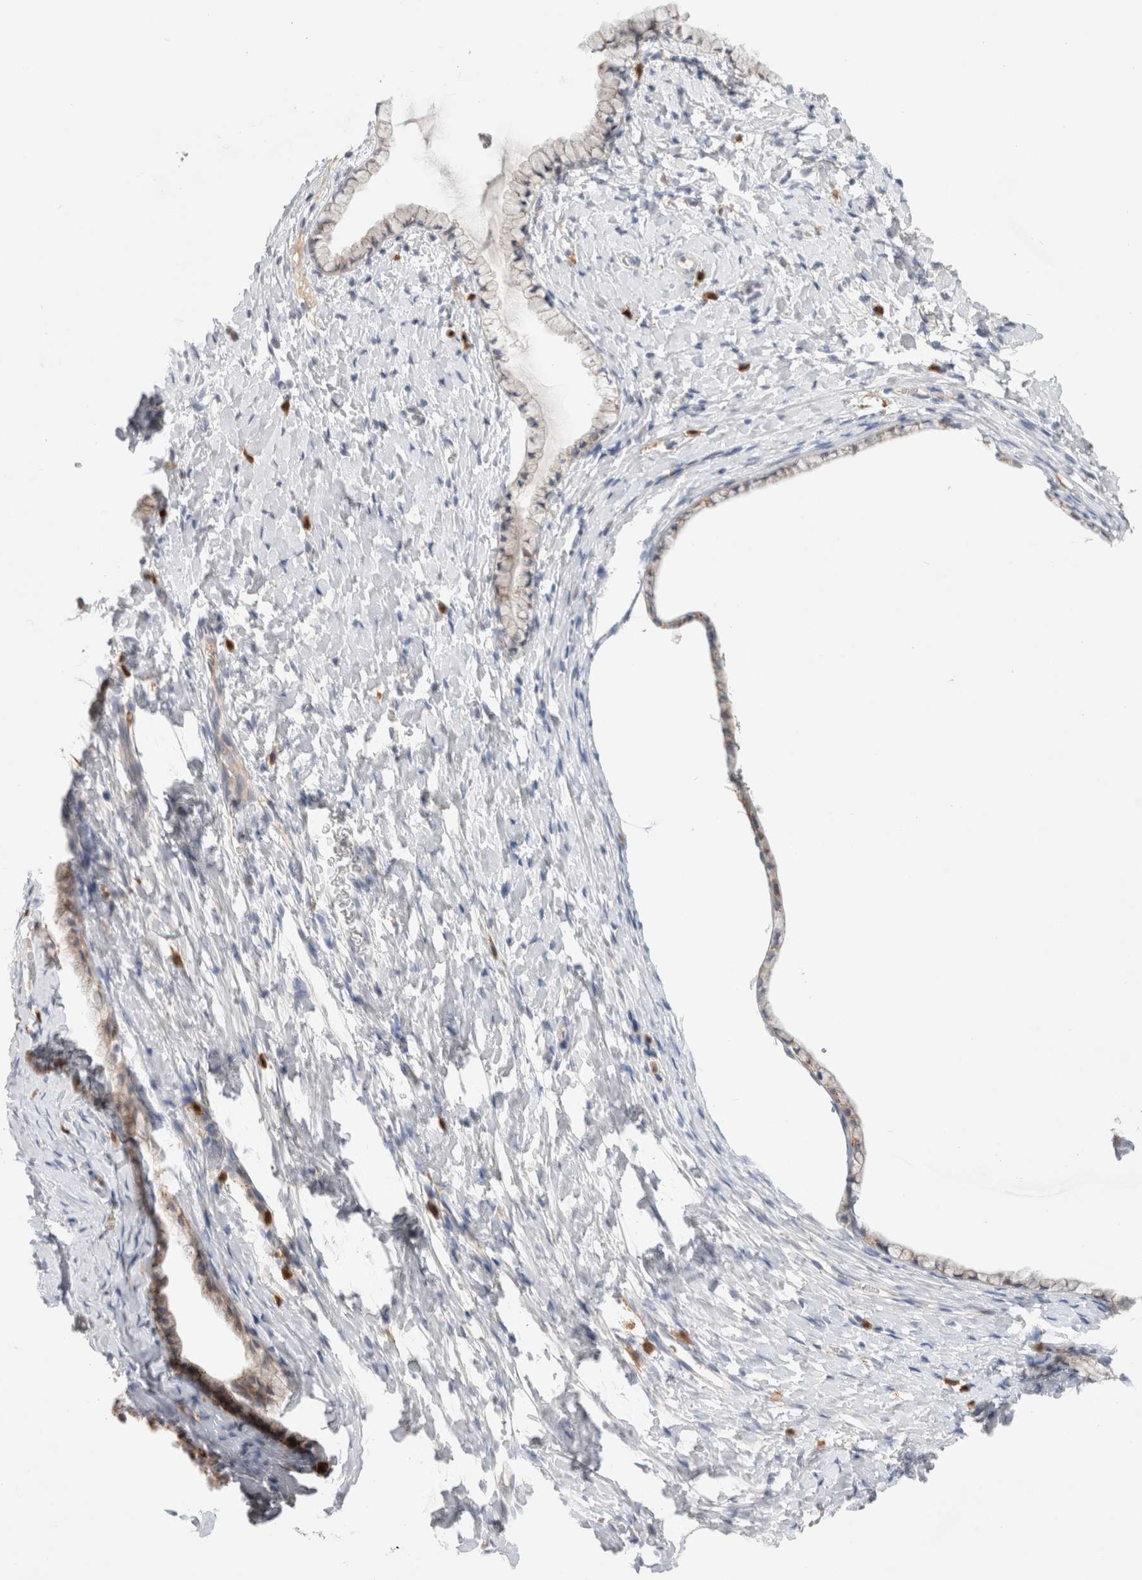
{"staining": {"intensity": "weak", "quantity": "<25%", "location": "cytoplasmic/membranous"}, "tissue": "cervix", "cell_type": "Glandular cells", "image_type": "normal", "snomed": [{"axis": "morphology", "description": "Normal tissue, NOS"}, {"axis": "topography", "description": "Cervix"}], "caption": "High power microscopy image of an IHC image of benign cervix, revealing no significant positivity in glandular cells.", "gene": "HPGDS", "patient": {"sex": "female", "age": 72}}